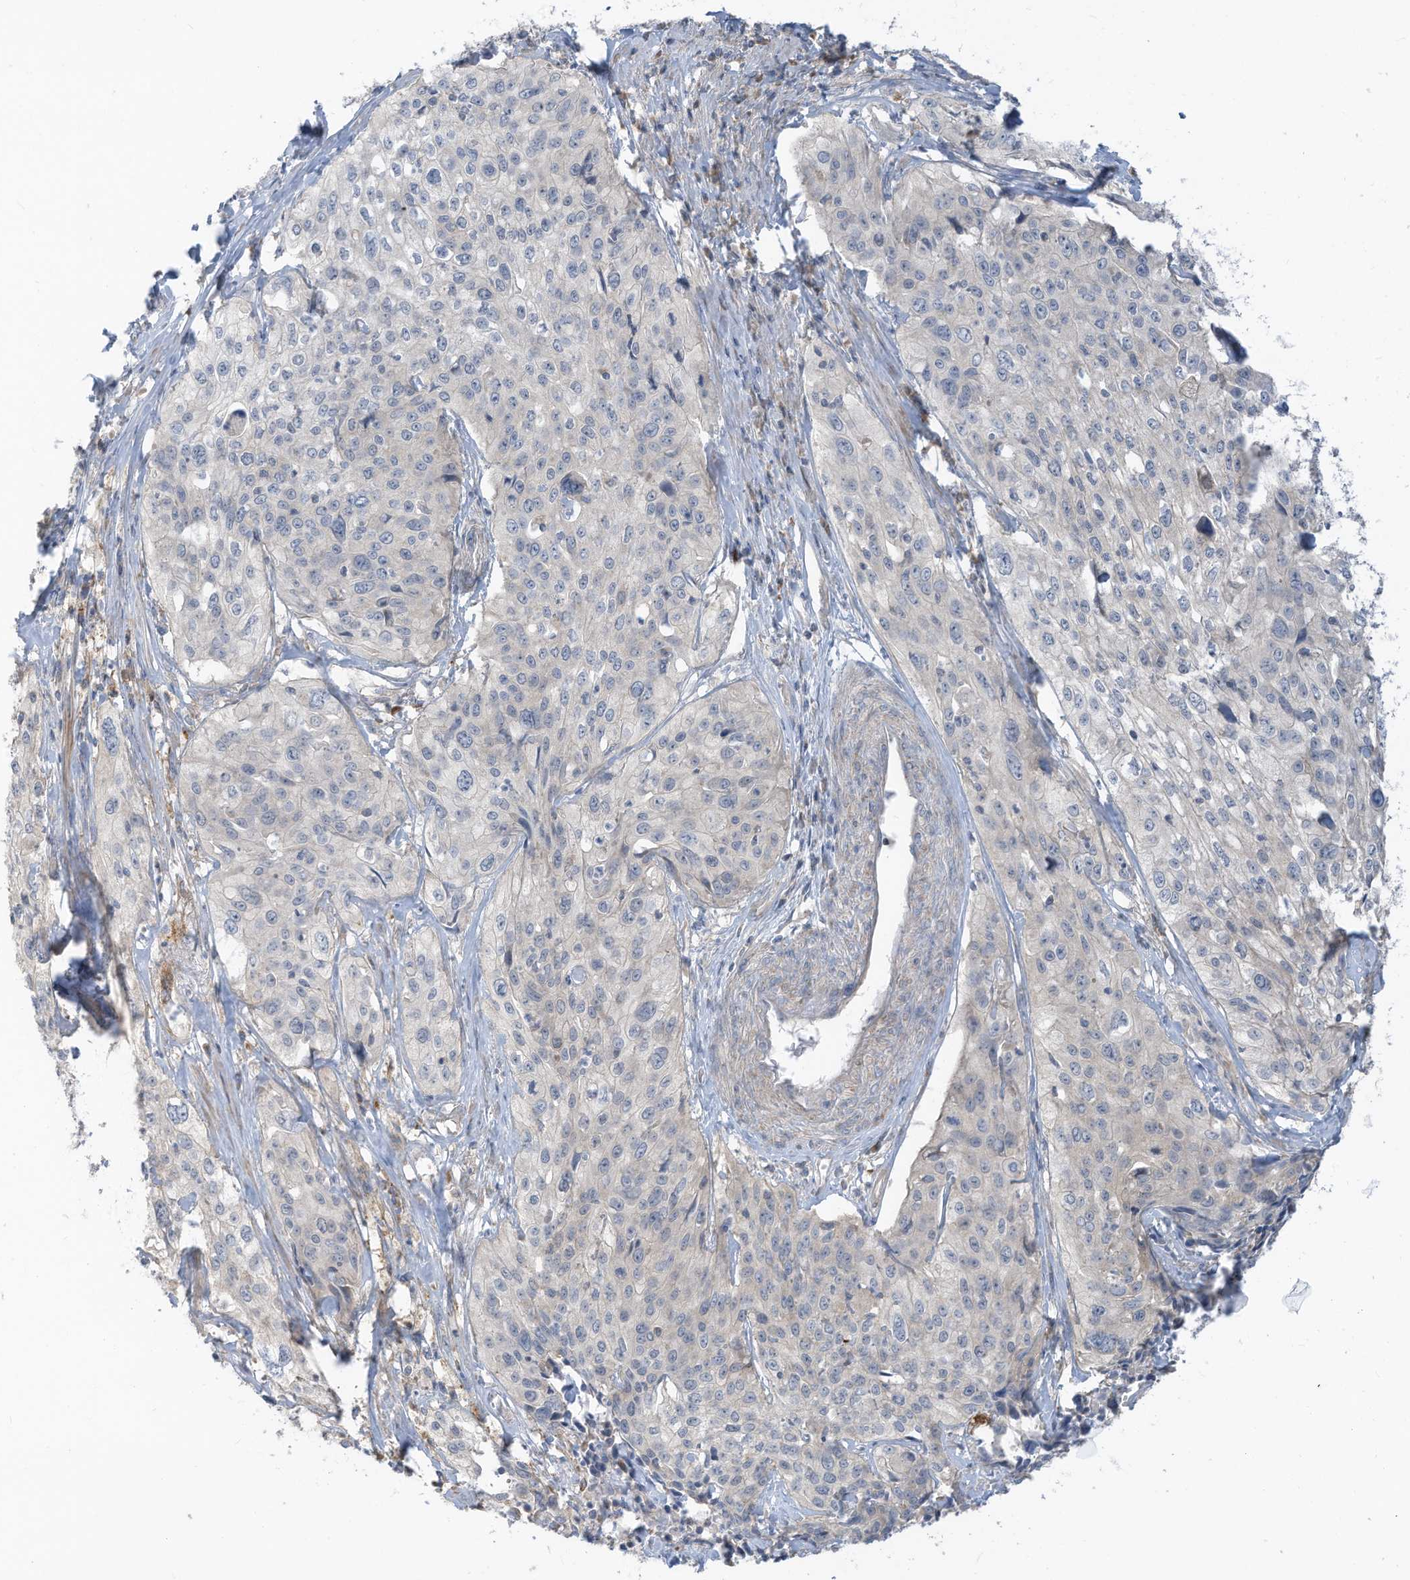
{"staining": {"intensity": "negative", "quantity": "none", "location": "none"}, "tissue": "cervical cancer", "cell_type": "Tumor cells", "image_type": "cancer", "snomed": [{"axis": "morphology", "description": "Squamous cell carcinoma, NOS"}, {"axis": "topography", "description": "Cervix"}], "caption": "High magnification brightfield microscopy of cervical squamous cell carcinoma stained with DAB (brown) and counterstained with hematoxylin (blue): tumor cells show no significant positivity.", "gene": "GTPBP2", "patient": {"sex": "female", "age": 31}}